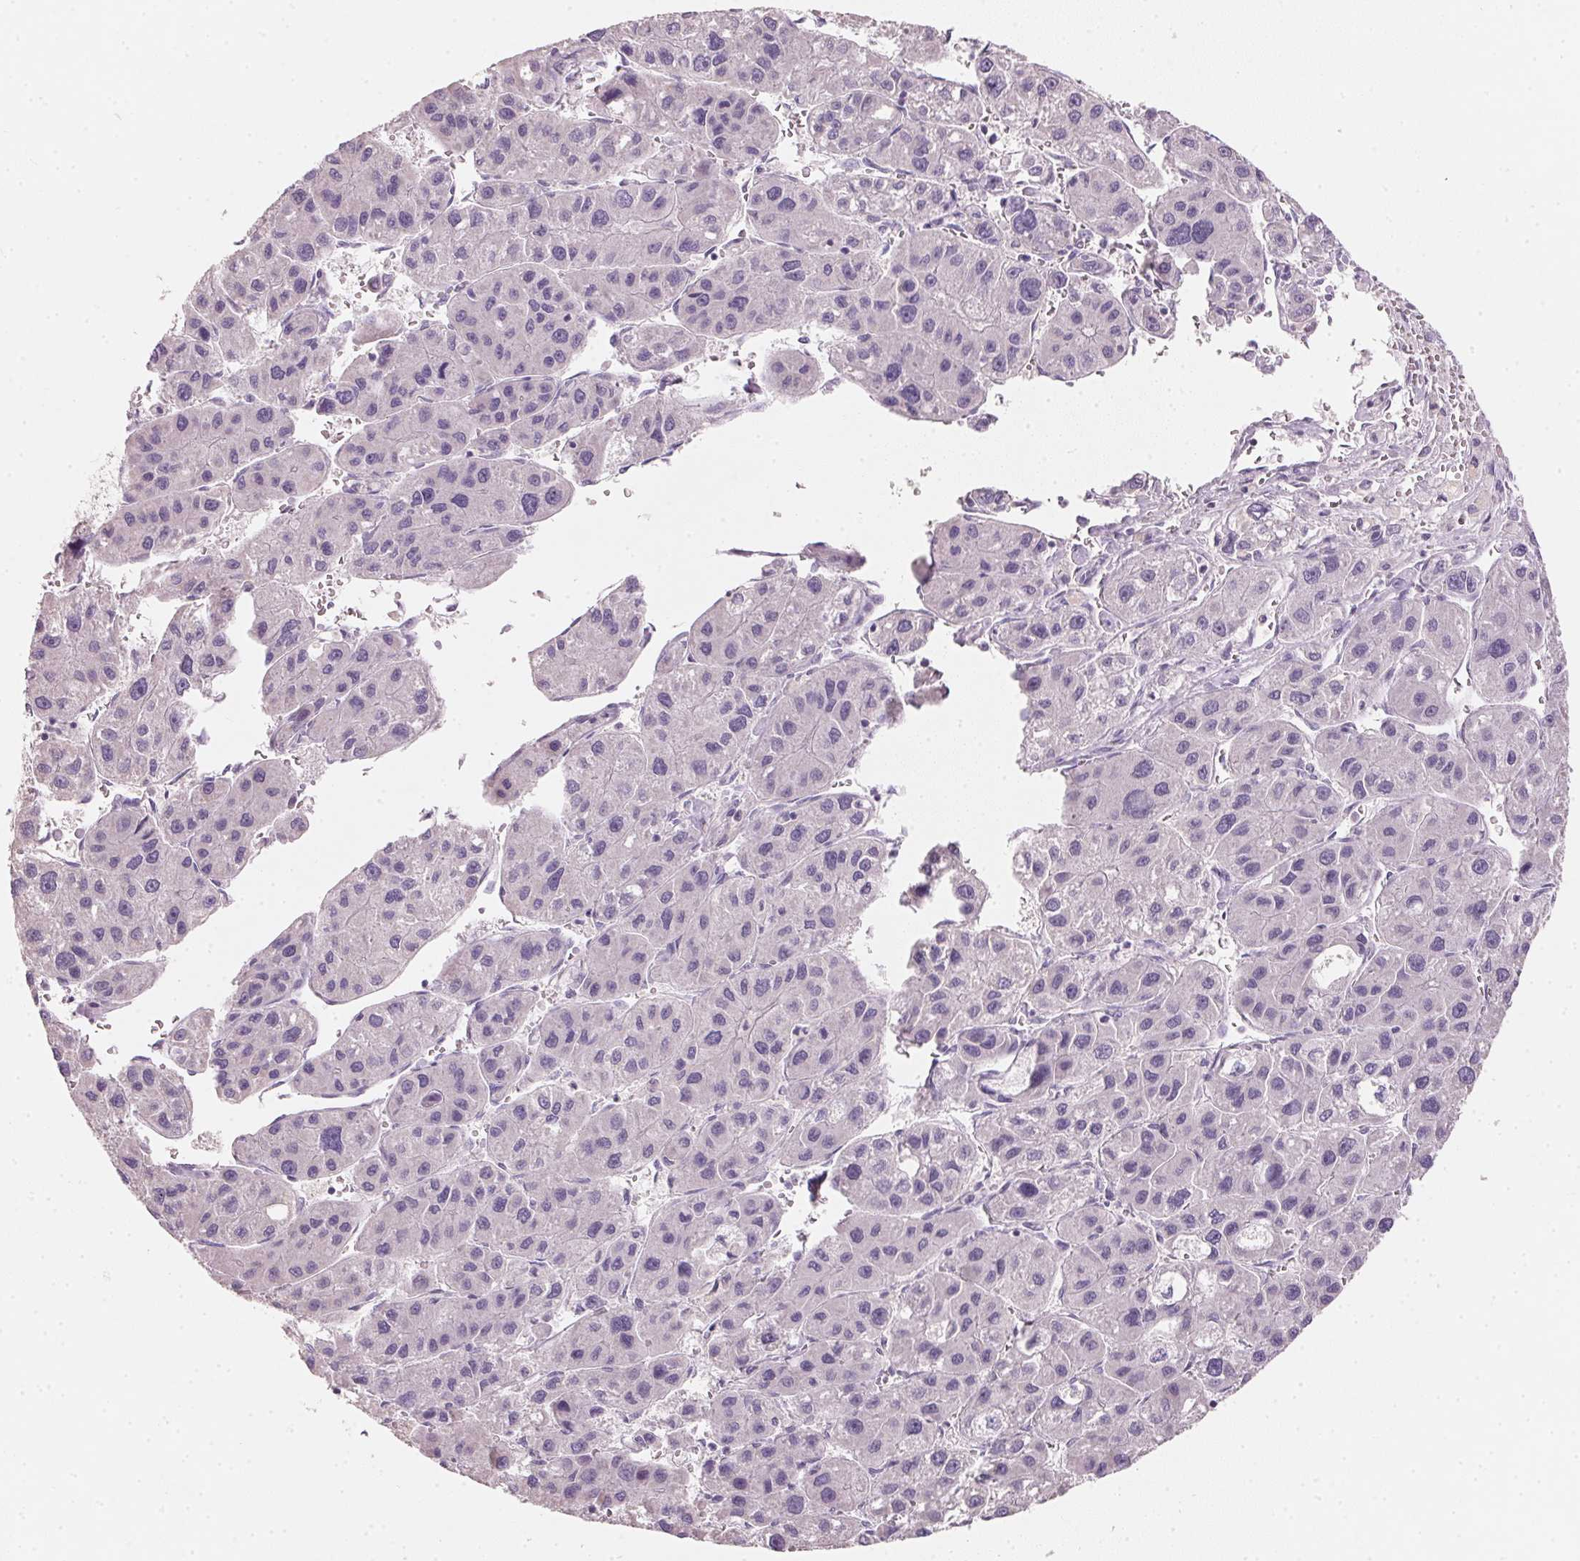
{"staining": {"intensity": "negative", "quantity": "none", "location": "none"}, "tissue": "liver cancer", "cell_type": "Tumor cells", "image_type": "cancer", "snomed": [{"axis": "morphology", "description": "Carcinoma, Hepatocellular, NOS"}, {"axis": "topography", "description": "Liver"}], "caption": "Immunohistochemistry micrograph of human liver hepatocellular carcinoma stained for a protein (brown), which demonstrates no expression in tumor cells.", "gene": "HSD17B1", "patient": {"sex": "male", "age": 73}}